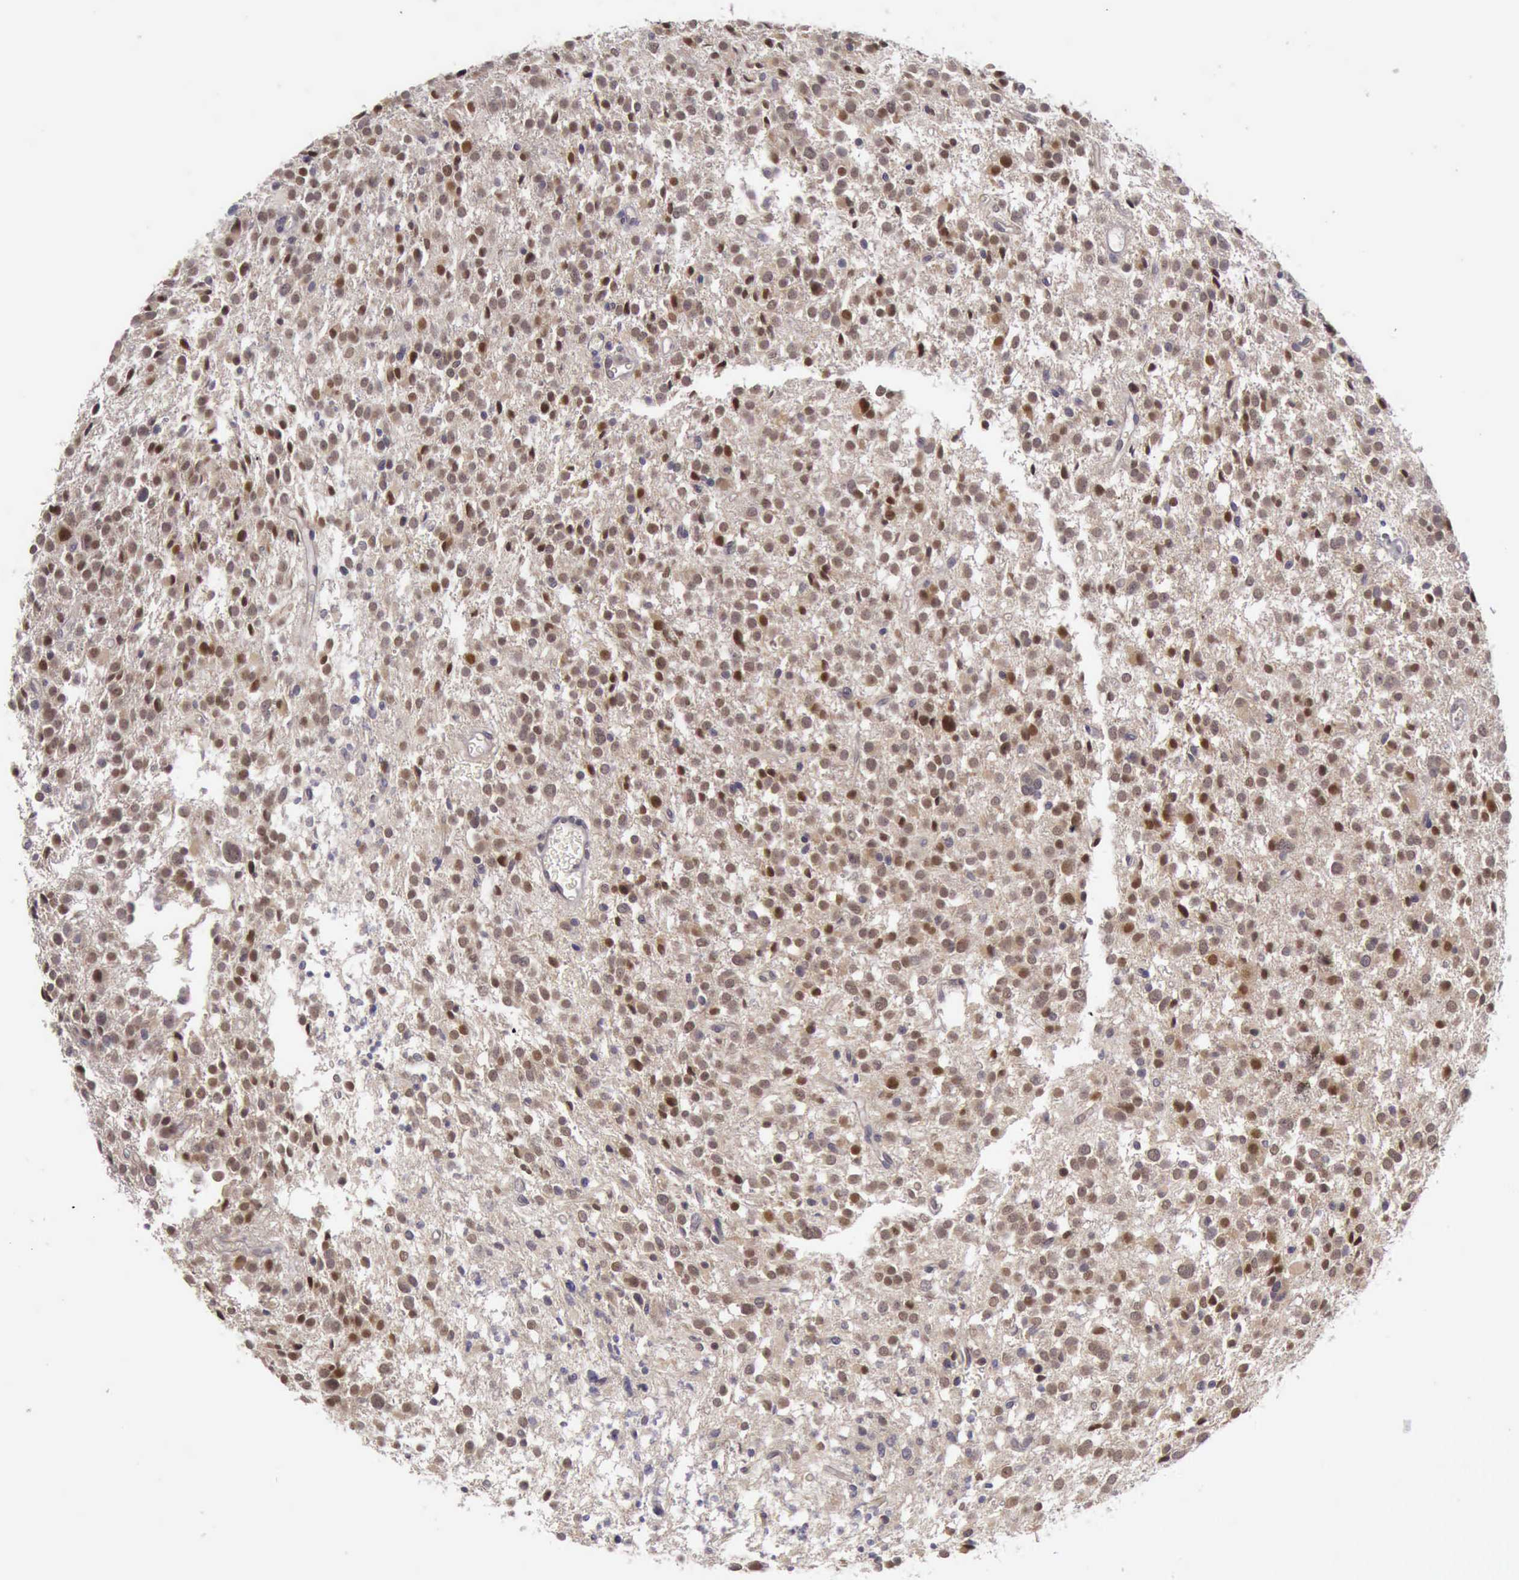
{"staining": {"intensity": "moderate", "quantity": "25%-75%", "location": "cytoplasmic/membranous,nuclear"}, "tissue": "glioma", "cell_type": "Tumor cells", "image_type": "cancer", "snomed": [{"axis": "morphology", "description": "Glioma, malignant, Low grade"}, {"axis": "topography", "description": "Brain"}], "caption": "A high-resolution micrograph shows immunohistochemistry staining of malignant low-grade glioma, which demonstrates moderate cytoplasmic/membranous and nuclear positivity in about 25%-75% of tumor cells.", "gene": "ARNT2", "patient": {"sex": "female", "age": 36}}